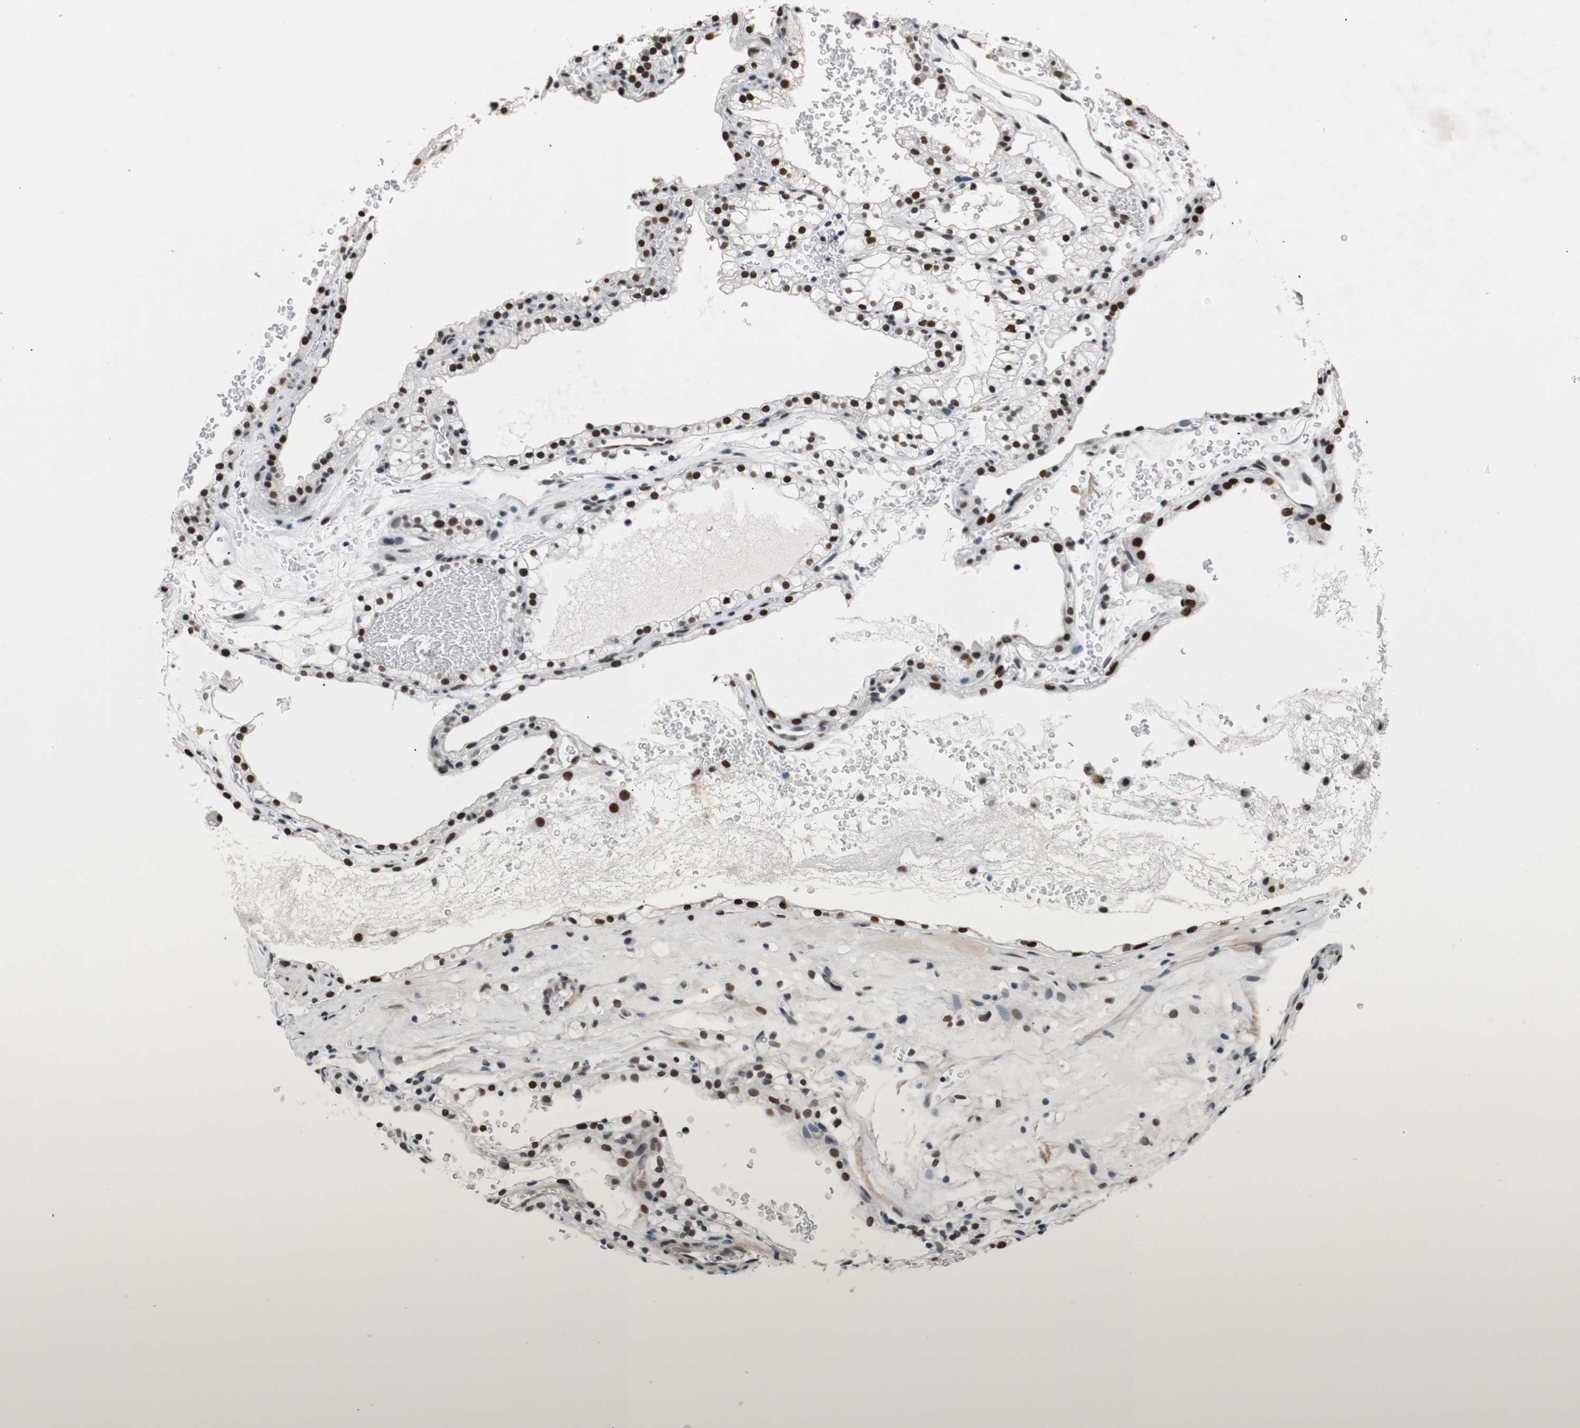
{"staining": {"intensity": "strong", "quantity": ">75%", "location": "nuclear"}, "tissue": "renal cancer", "cell_type": "Tumor cells", "image_type": "cancer", "snomed": [{"axis": "morphology", "description": "Adenocarcinoma, NOS"}, {"axis": "topography", "description": "Kidney"}], "caption": "Strong nuclear protein staining is present in about >75% of tumor cells in adenocarcinoma (renal).", "gene": "HEXIM1", "patient": {"sex": "female", "age": 41}}